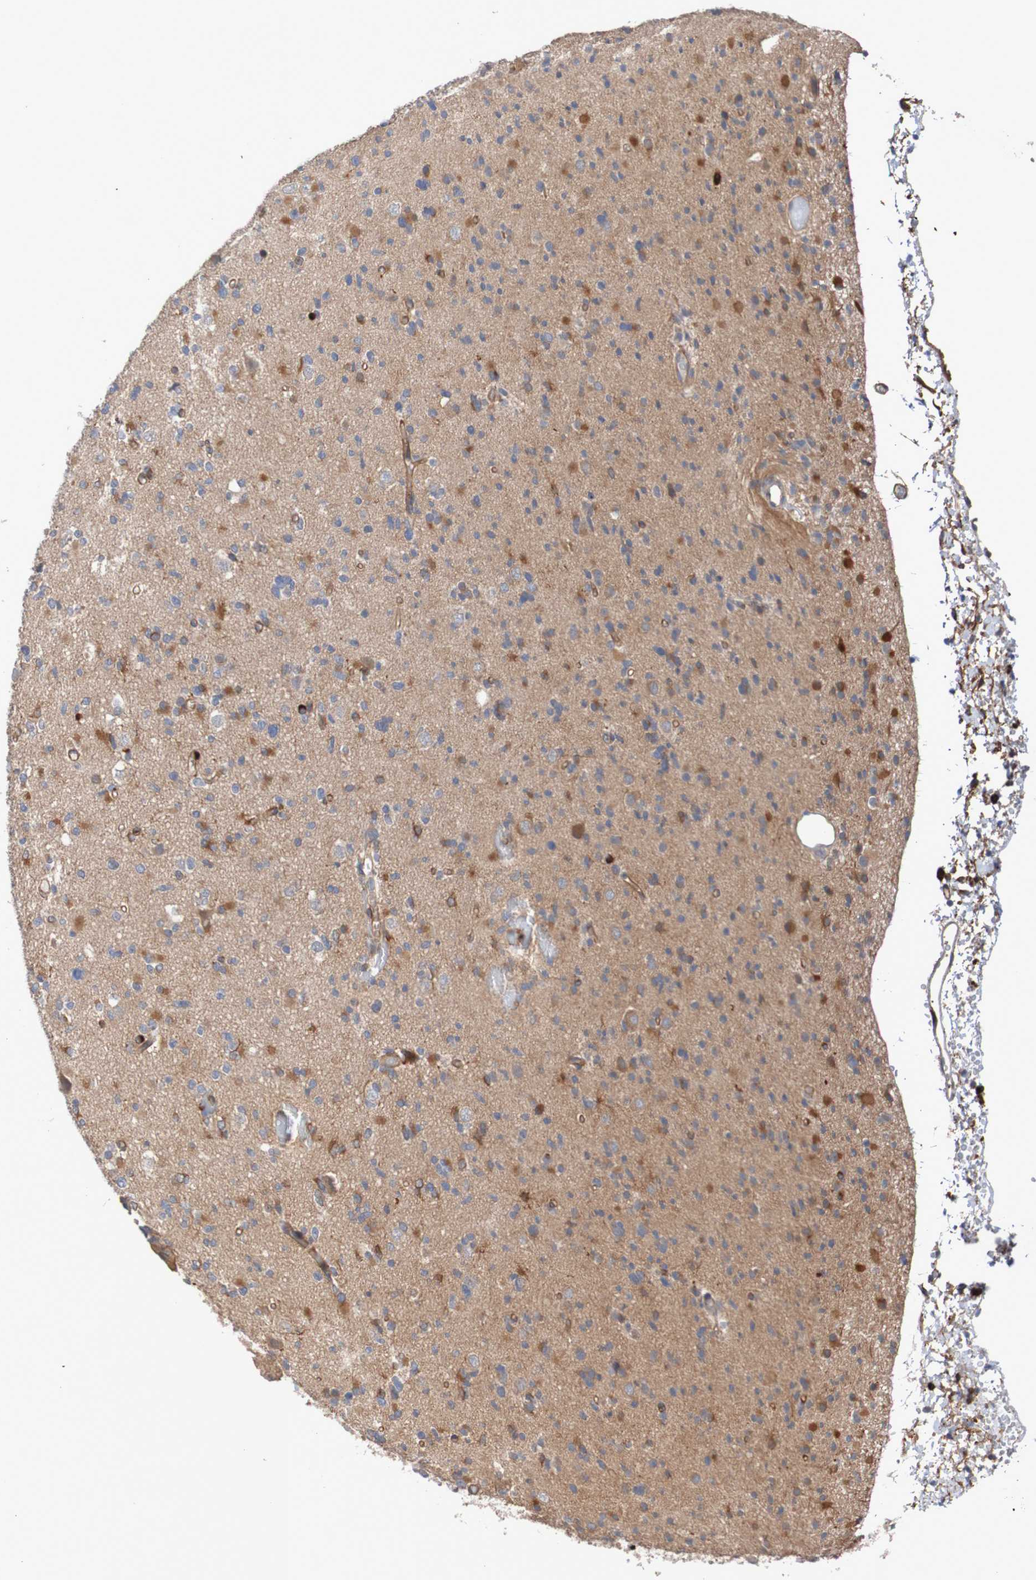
{"staining": {"intensity": "moderate", "quantity": "25%-75%", "location": "cytoplasmic/membranous"}, "tissue": "glioma", "cell_type": "Tumor cells", "image_type": "cancer", "snomed": [{"axis": "morphology", "description": "Glioma, malignant, Low grade"}, {"axis": "topography", "description": "Brain"}], "caption": "DAB (3,3'-diaminobenzidine) immunohistochemical staining of human malignant glioma (low-grade) shows moderate cytoplasmic/membranous protein positivity in approximately 25%-75% of tumor cells. Nuclei are stained in blue.", "gene": "ST8SIA6", "patient": {"sex": "female", "age": 22}}